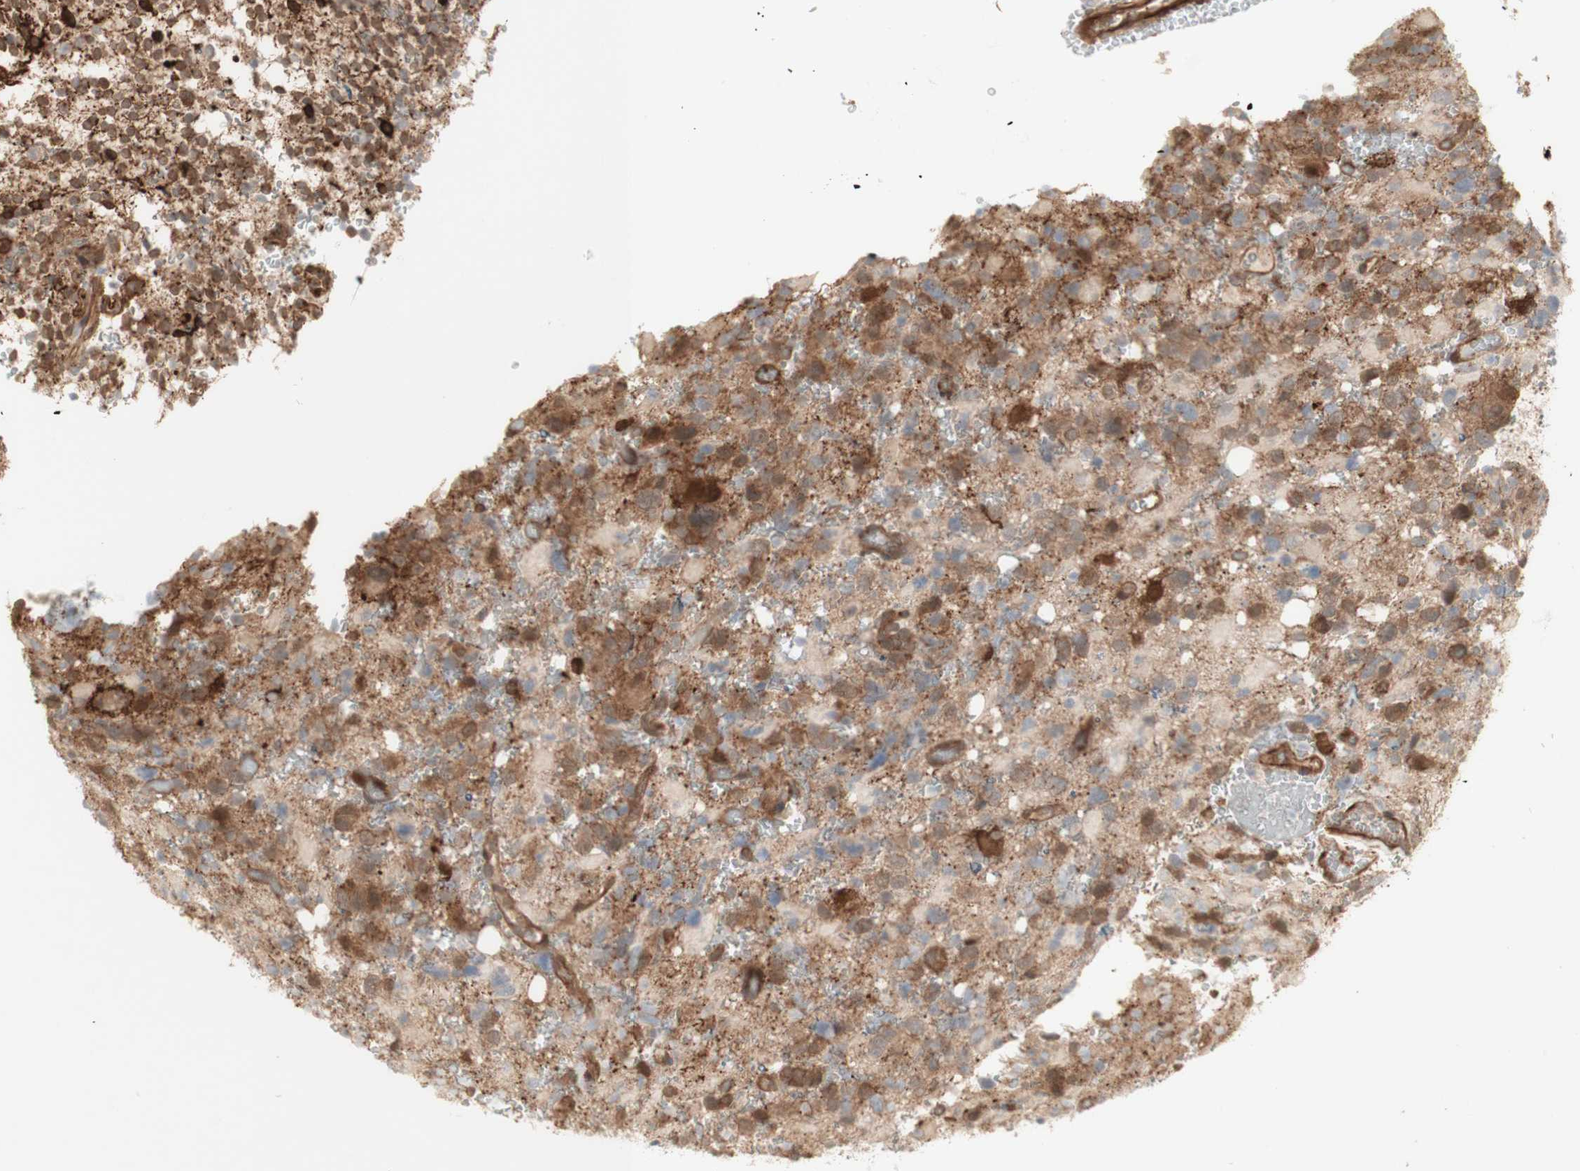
{"staining": {"intensity": "moderate", "quantity": ">75%", "location": "cytoplasmic/membranous"}, "tissue": "glioma", "cell_type": "Tumor cells", "image_type": "cancer", "snomed": [{"axis": "morphology", "description": "Glioma, malignant, High grade"}, {"axis": "topography", "description": "Brain"}], "caption": "DAB immunohistochemical staining of human glioma reveals moderate cytoplasmic/membranous protein staining in about >75% of tumor cells.", "gene": "CNN3", "patient": {"sex": "male", "age": 48}}